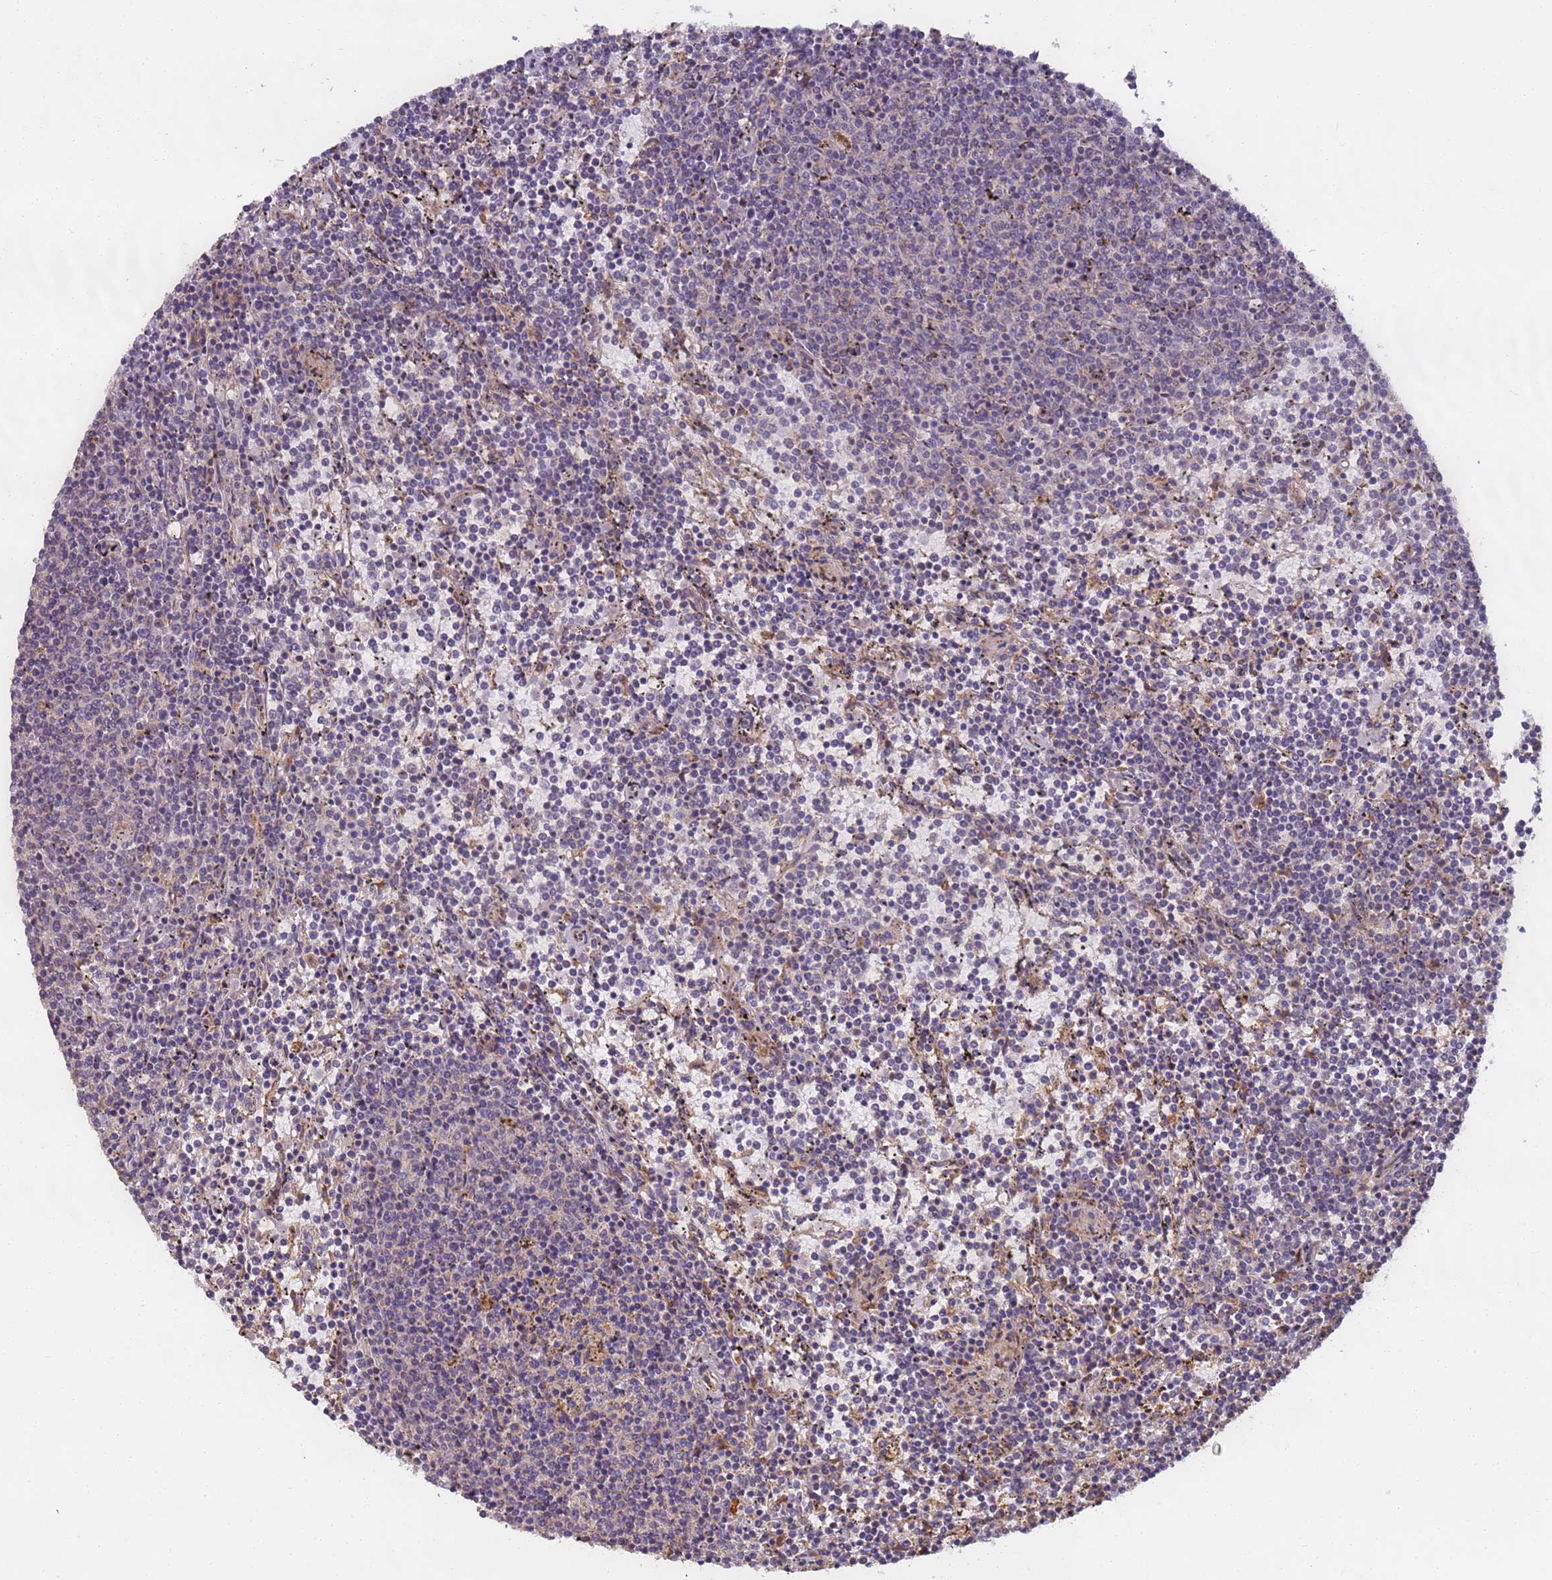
{"staining": {"intensity": "negative", "quantity": "none", "location": "none"}, "tissue": "lymphoma", "cell_type": "Tumor cells", "image_type": "cancer", "snomed": [{"axis": "morphology", "description": "Malignant lymphoma, non-Hodgkin's type, Low grade"}, {"axis": "topography", "description": "Spleen"}], "caption": "This is an immunohistochemistry histopathology image of malignant lymphoma, non-Hodgkin's type (low-grade). There is no expression in tumor cells.", "gene": "TIGAR", "patient": {"sex": "female", "age": 50}}